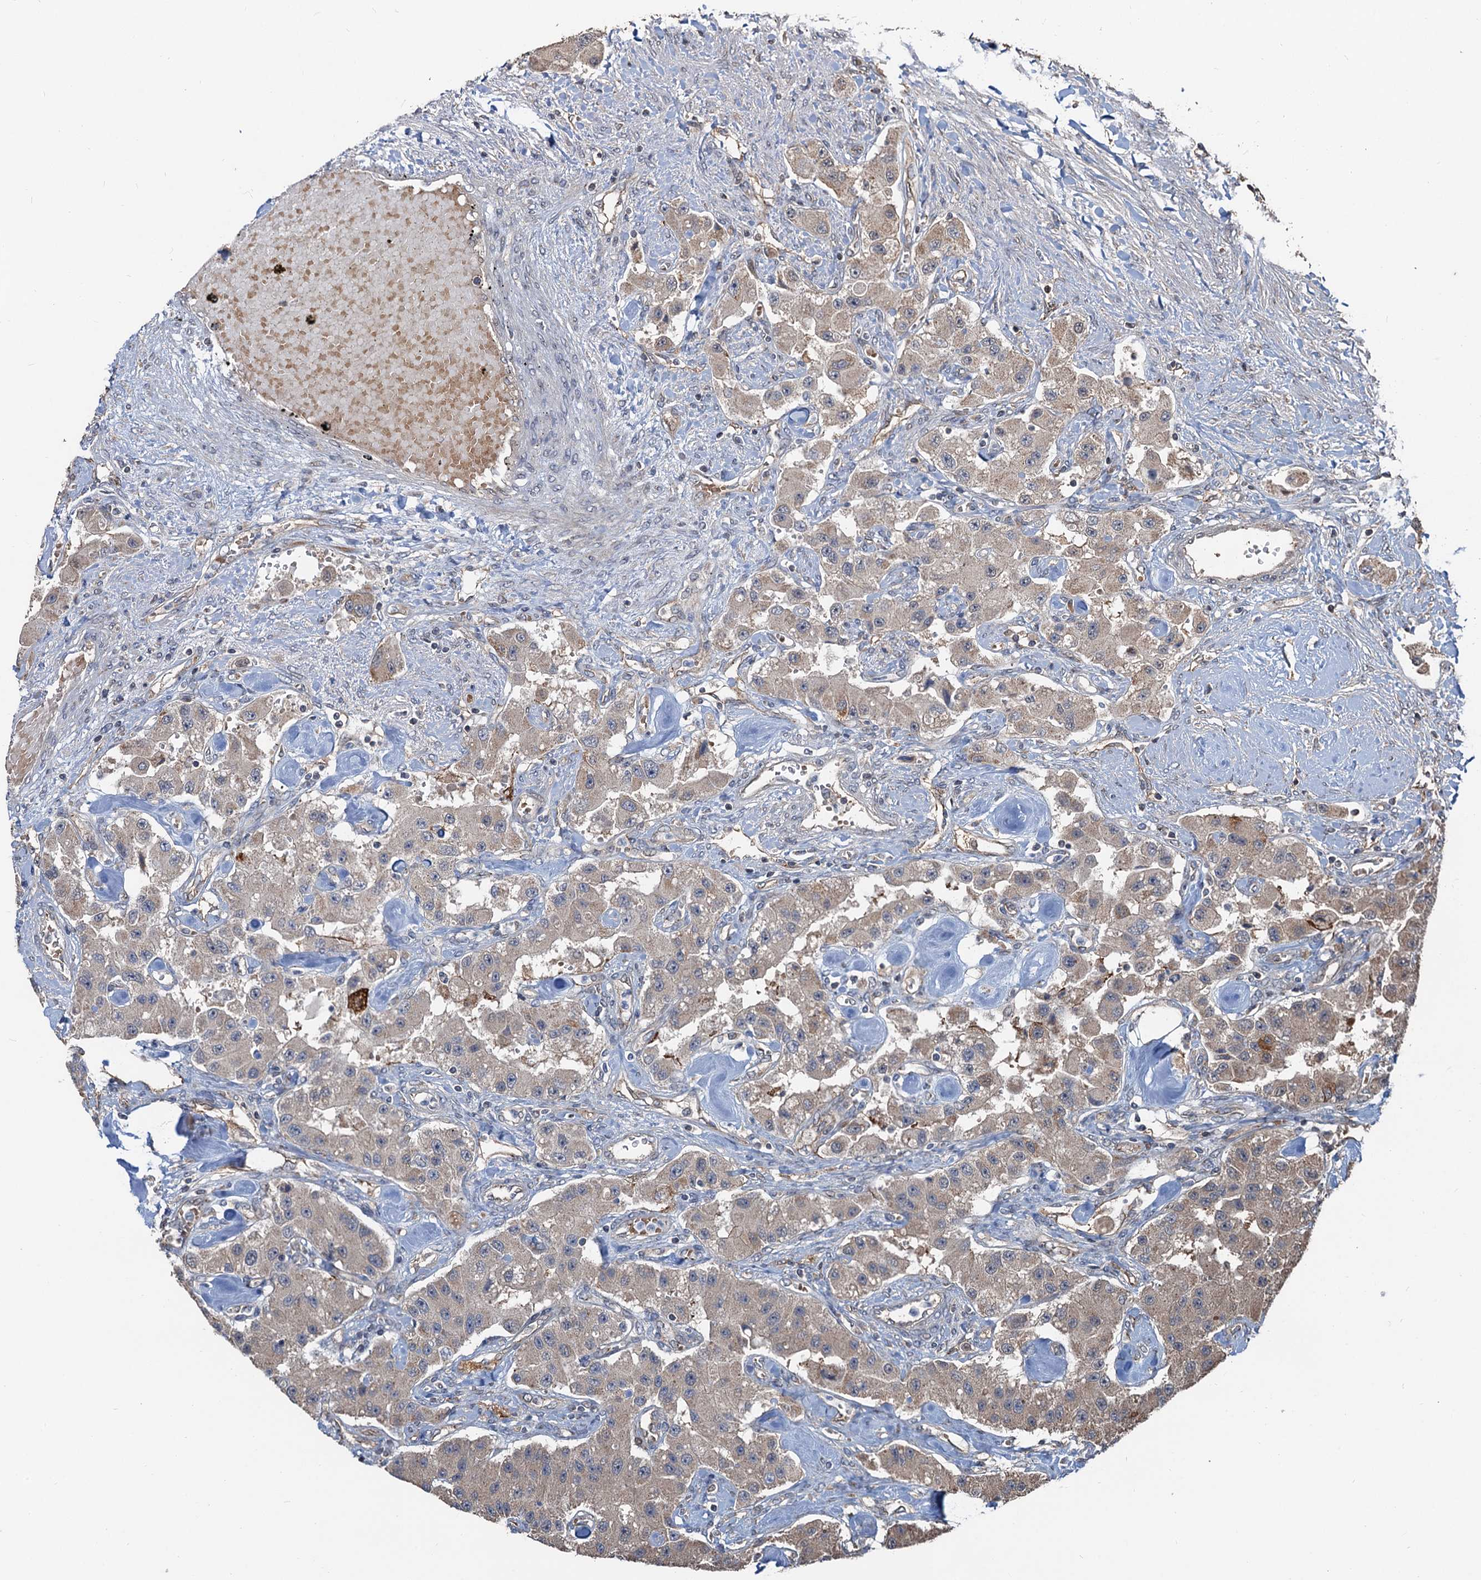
{"staining": {"intensity": "weak", "quantity": "25%-75%", "location": "cytoplasmic/membranous"}, "tissue": "carcinoid", "cell_type": "Tumor cells", "image_type": "cancer", "snomed": [{"axis": "morphology", "description": "Carcinoid, malignant, NOS"}, {"axis": "topography", "description": "Pancreas"}], "caption": "This image exhibits carcinoid stained with immunohistochemistry to label a protein in brown. The cytoplasmic/membranous of tumor cells show weak positivity for the protein. Nuclei are counter-stained blue.", "gene": "DEXI", "patient": {"sex": "male", "age": 41}}